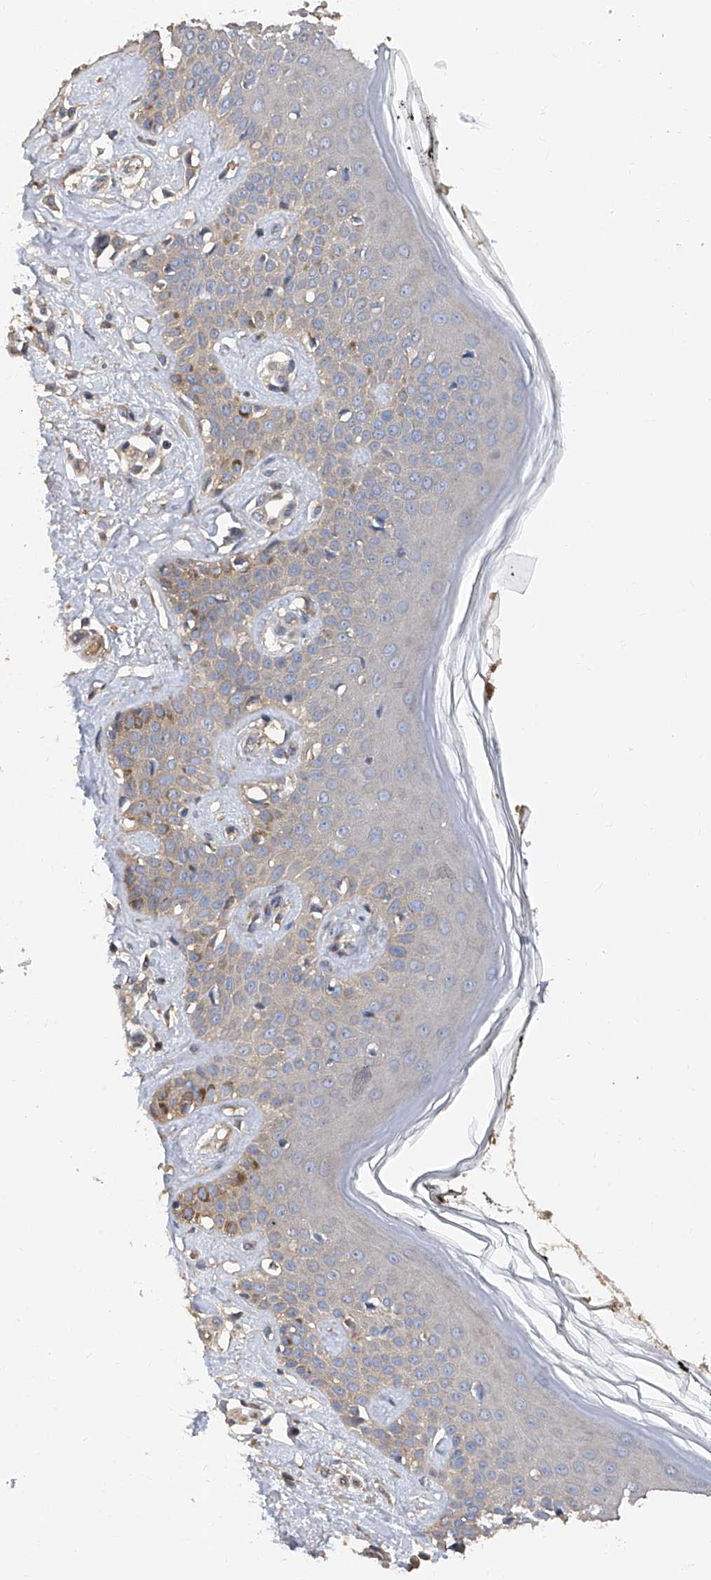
{"staining": {"intensity": "negative", "quantity": "none", "location": "none"}, "tissue": "skin", "cell_type": "Fibroblasts", "image_type": "normal", "snomed": [{"axis": "morphology", "description": "Normal tissue, NOS"}, {"axis": "topography", "description": "Skin"}], "caption": "DAB (3,3'-diaminobenzidine) immunohistochemical staining of normal skin shows no significant staining in fibroblasts.", "gene": "PTK2", "patient": {"sex": "female", "age": 64}}